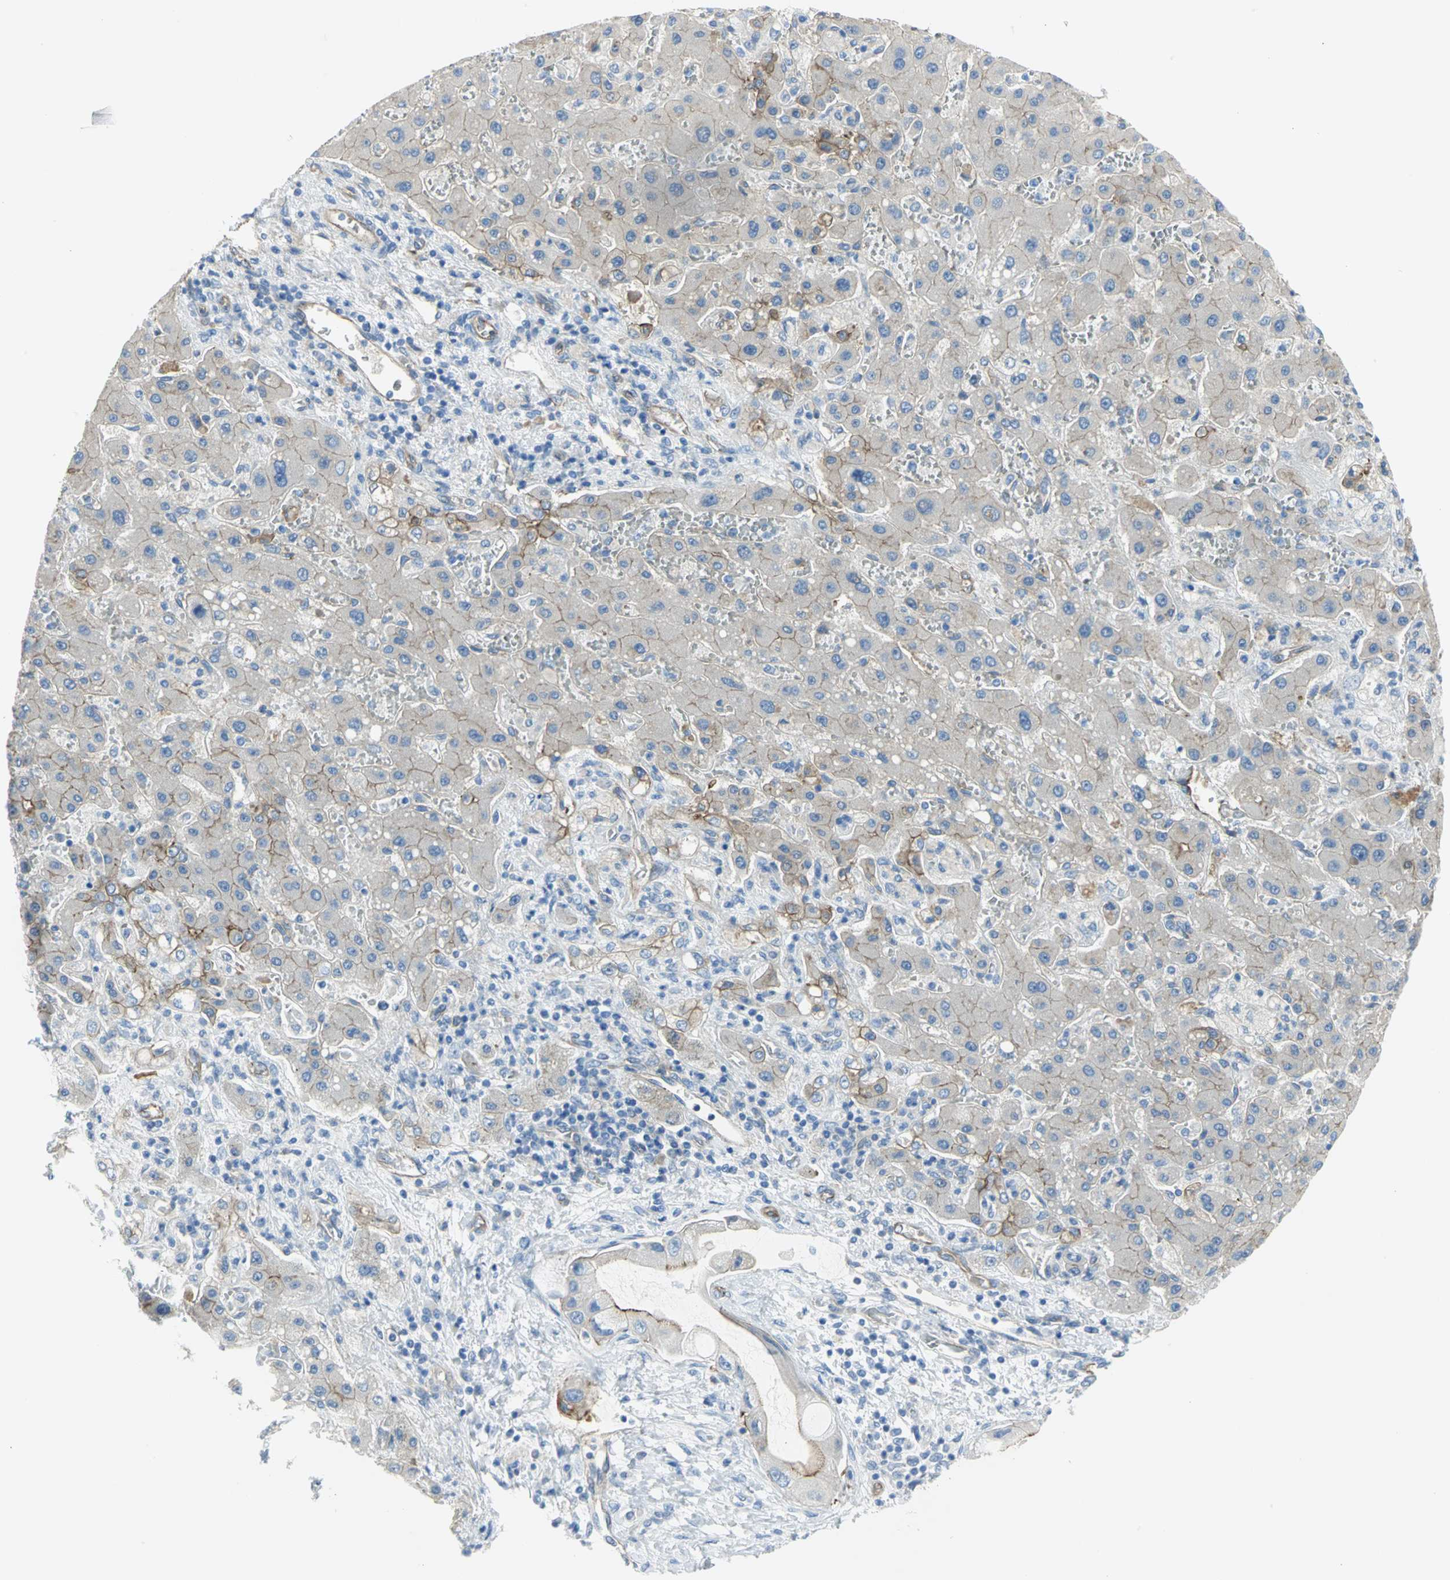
{"staining": {"intensity": "moderate", "quantity": "25%-75%", "location": "cytoplasmic/membranous"}, "tissue": "liver cancer", "cell_type": "Tumor cells", "image_type": "cancer", "snomed": [{"axis": "morphology", "description": "Cholangiocarcinoma"}, {"axis": "topography", "description": "Liver"}], "caption": "The histopathology image demonstrates immunohistochemical staining of liver cancer (cholangiocarcinoma). There is moderate cytoplasmic/membranous positivity is seen in approximately 25%-75% of tumor cells.", "gene": "FLNB", "patient": {"sex": "male", "age": 50}}